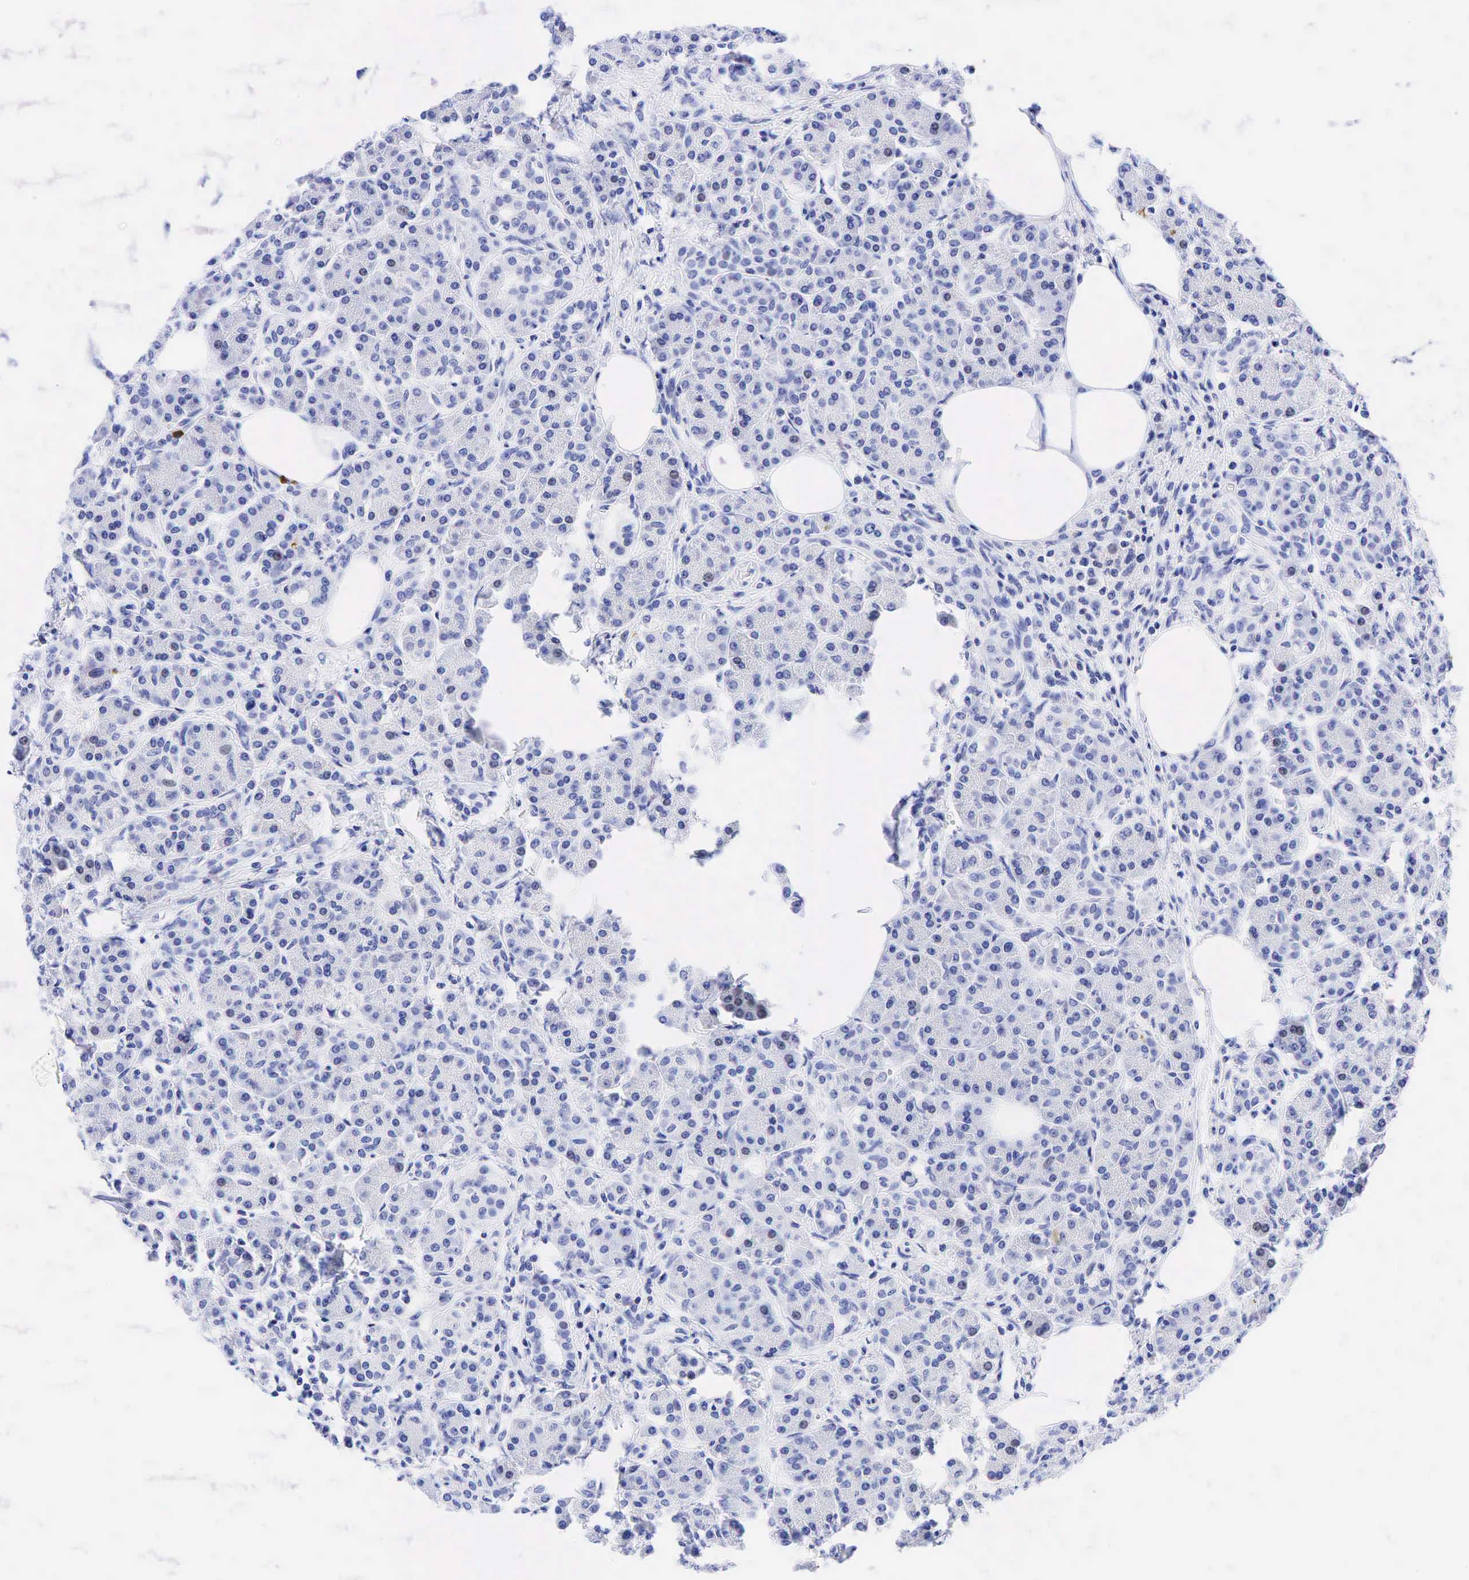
{"staining": {"intensity": "negative", "quantity": "none", "location": "none"}, "tissue": "pancreas", "cell_type": "Exocrine glandular cells", "image_type": "normal", "snomed": [{"axis": "morphology", "description": "Normal tissue, NOS"}, {"axis": "topography", "description": "Pancreas"}], "caption": "A histopathology image of pancreas stained for a protein reveals no brown staining in exocrine glandular cells. (DAB immunohistochemistry (IHC) visualized using brightfield microscopy, high magnification).", "gene": "FUT4", "patient": {"sex": "female", "age": 73}}